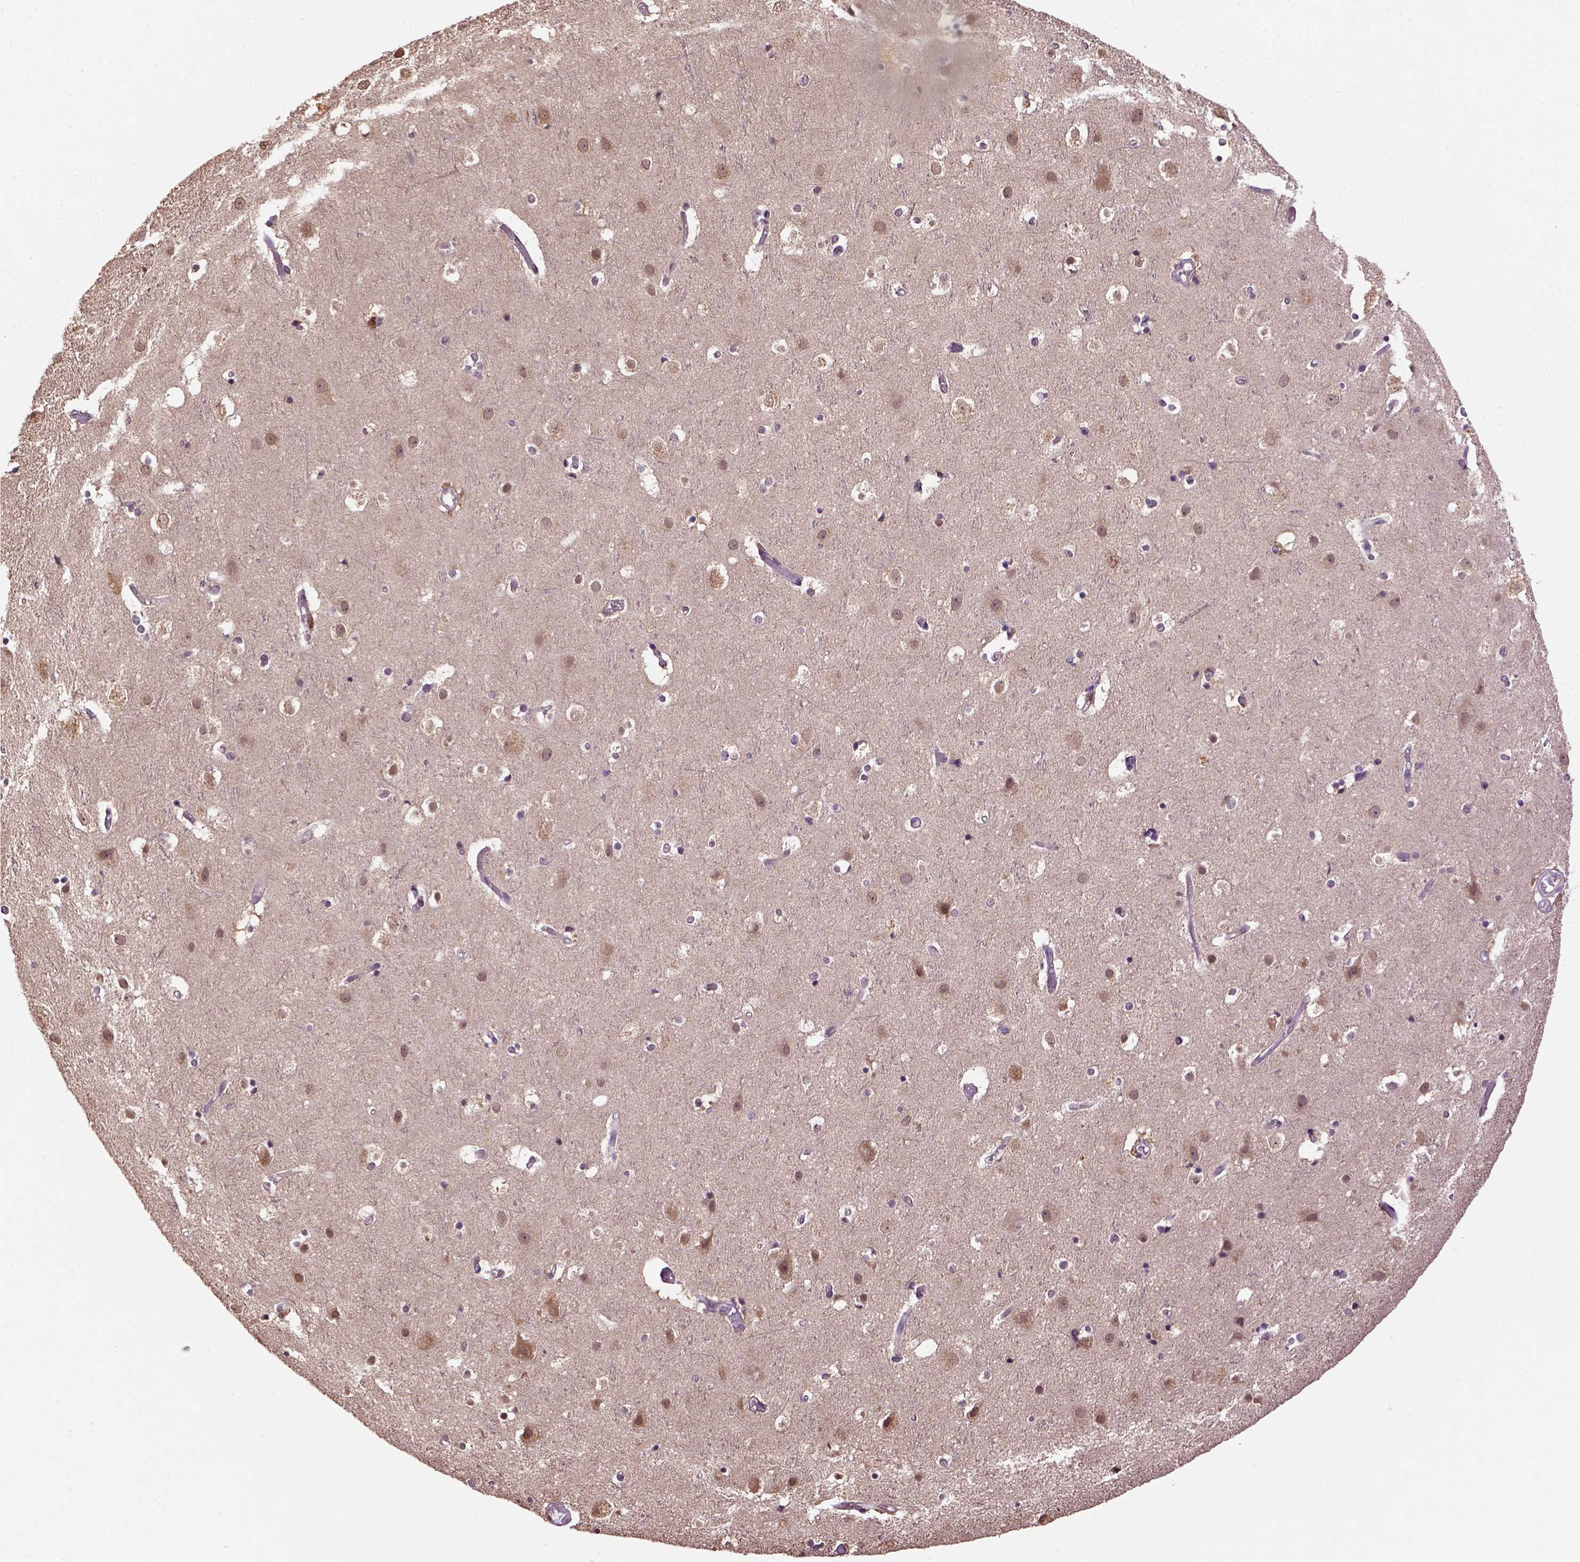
{"staining": {"intensity": "negative", "quantity": "none", "location": "none"}, "tissue": "cerebral cortex", "cell_type": "Endothelial cells", "image_type": "normal", "snomed": [{"axis": "morphology", "description": "Normal tissue, NOS"}, {"axis": "topography", "description": "Cerebral cortex"}], "caption": "A high-resolution image shows immunohistochemistry (IHC) staining of normal cerebral cortex, which exhibits no significant positivity in endothelial cells.", "gene": "WDR17", "patient": {"sex": "female", "age": 52}}